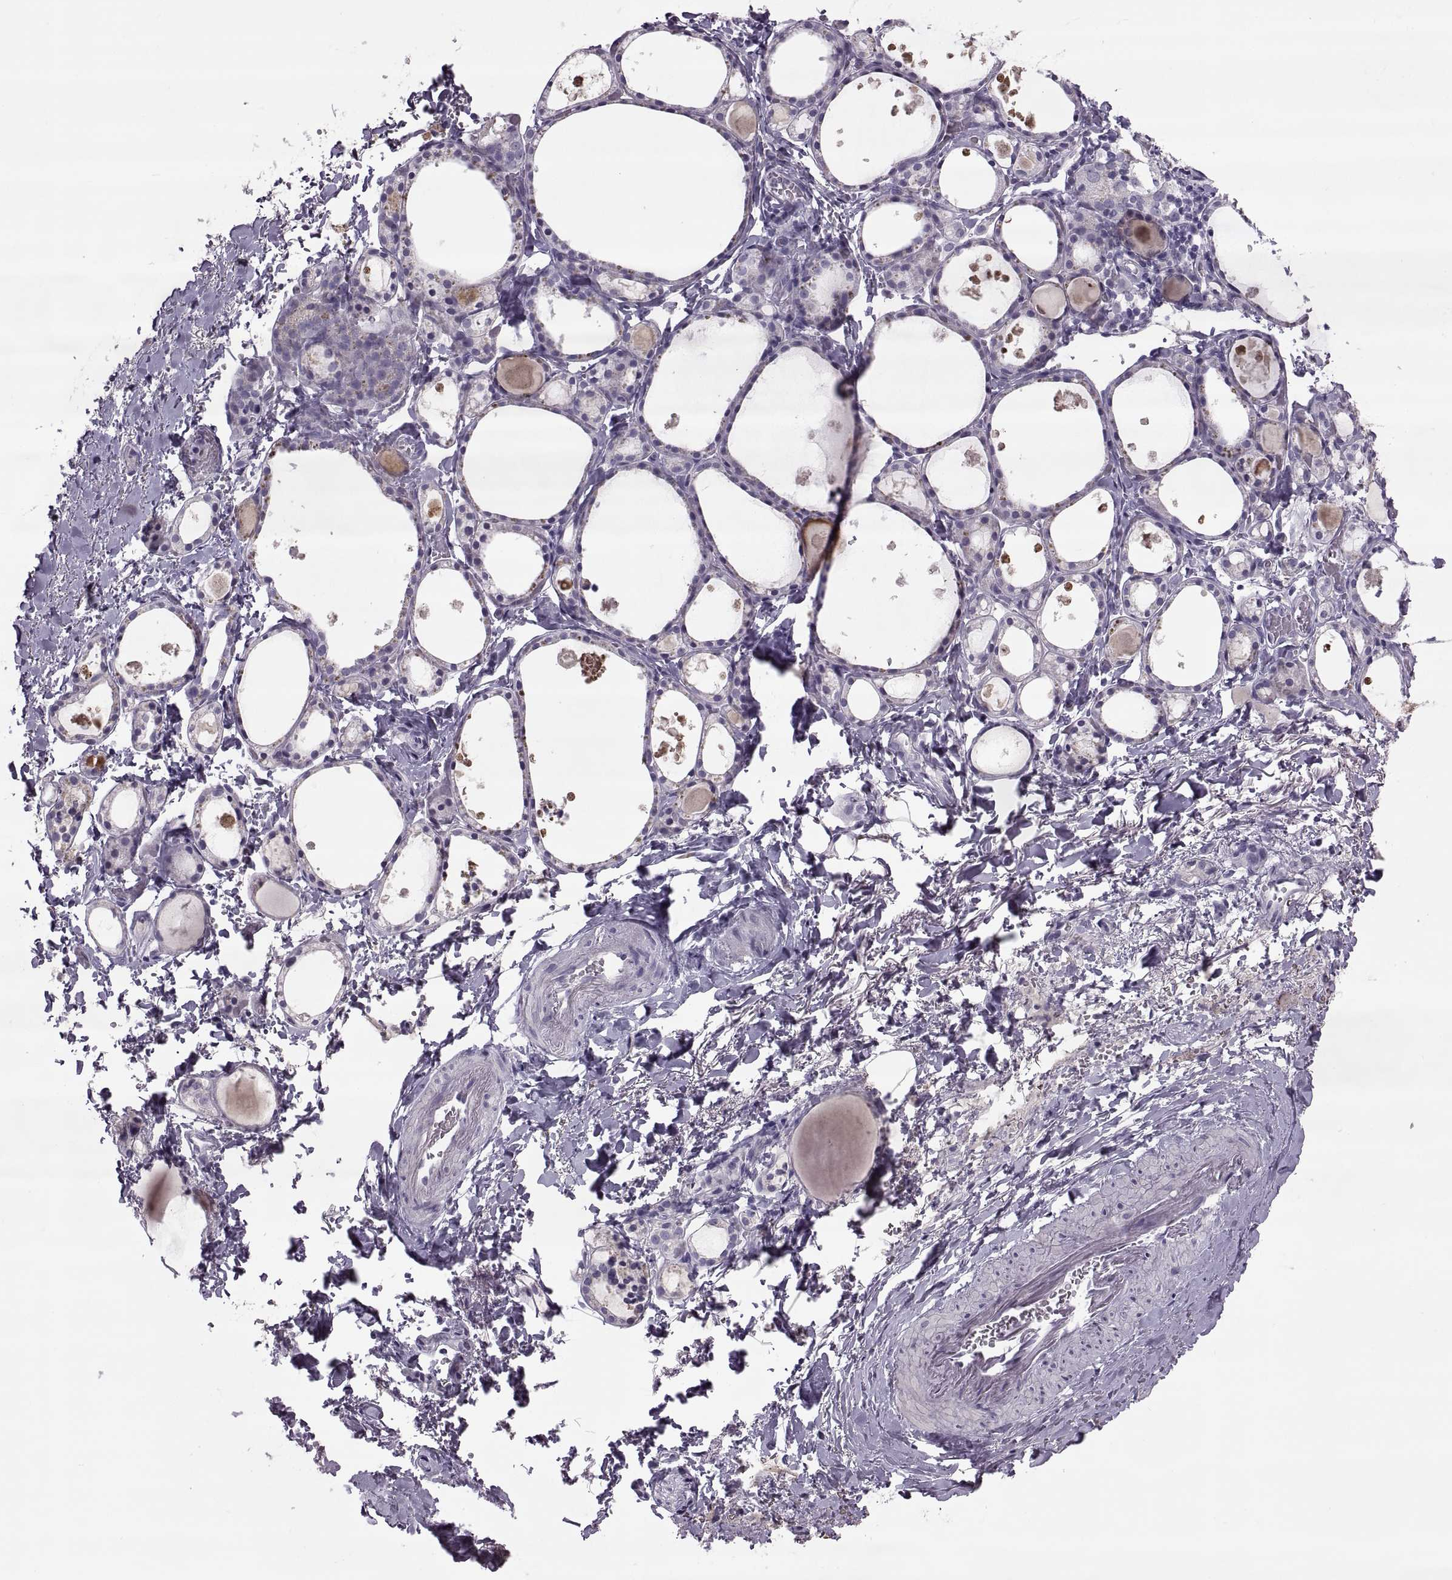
{"staining": {"intensity": "negative", "quantity": "none", "location": "none"}, "tissue": "thyroid gland", "cell_type": "Glandular cells", "image_type": "normal", "snomed": [{"axis": "morphology", "description": "Normal tissue, NOS"}, {"axis": "topography", "description": "Thyroid gland"}], "caption": "A high-resolution image shows immunohistochemistry staining of unremarkable thyroid gland, which demonstrates no significant expression in glandular cells.", "gene": "RSPH6A", "patient": {"sex": "male", "age": 68}}